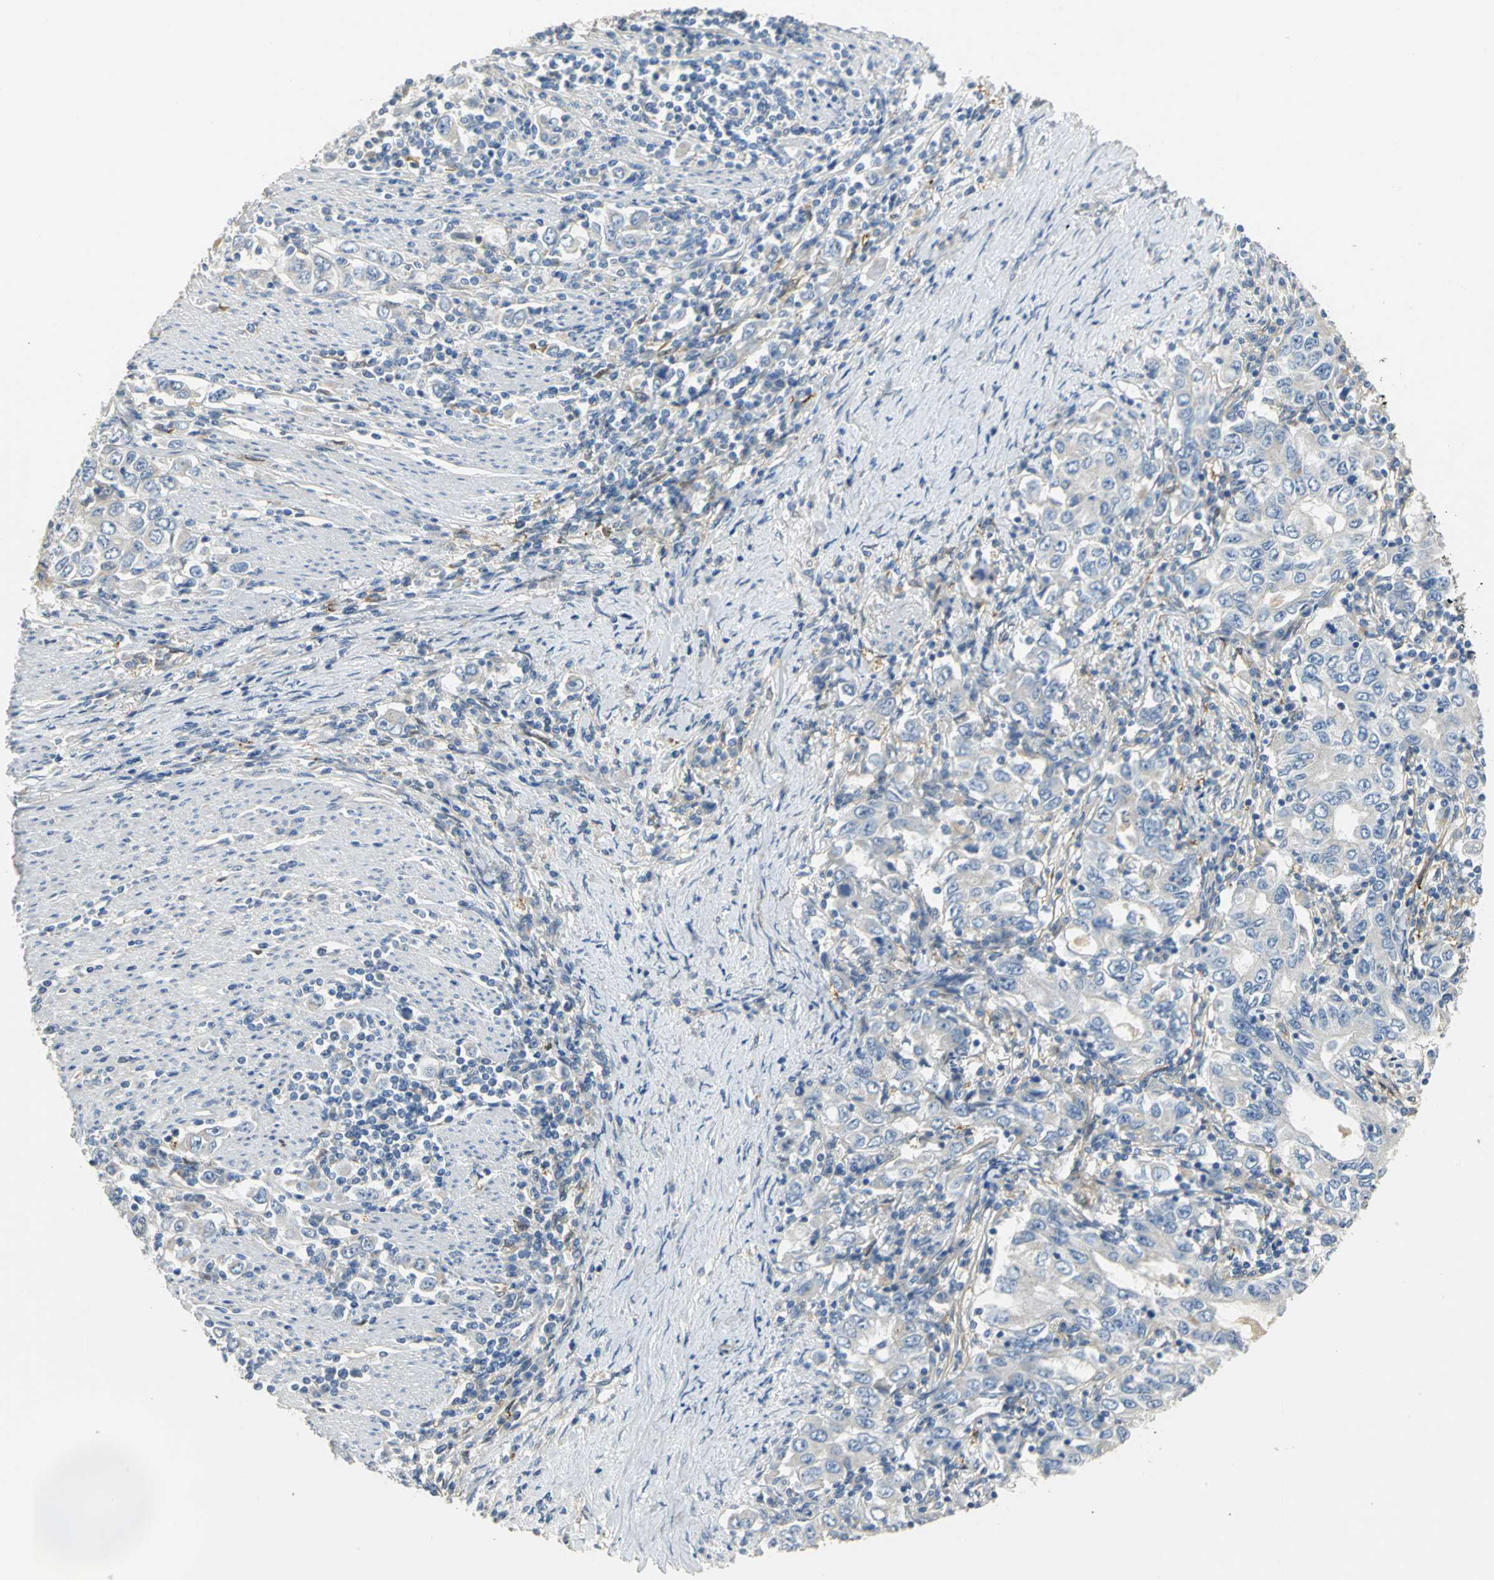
{"staining": {"intensity": "negative", "quantity": "none", "location": "none"}, "tissue": "stomach cancer", "cell_type": "Tumor cells", "image_type": "cancer", "snomed": [{"axis": "morphology", "description": "Adenocarcinoma, NOS"}, {"axis": "topography", "description": "Stomach, lower"}], "caption": "Micrograph shows no protein expression in tumor cells of stomach adenocarcinoma tissue. (DAB (3,3'-diaminobenzidine) IHC with hematoxylin counter stain).", "gene": "IL17RB", "patient": {"sex": "female", "age": 72}}